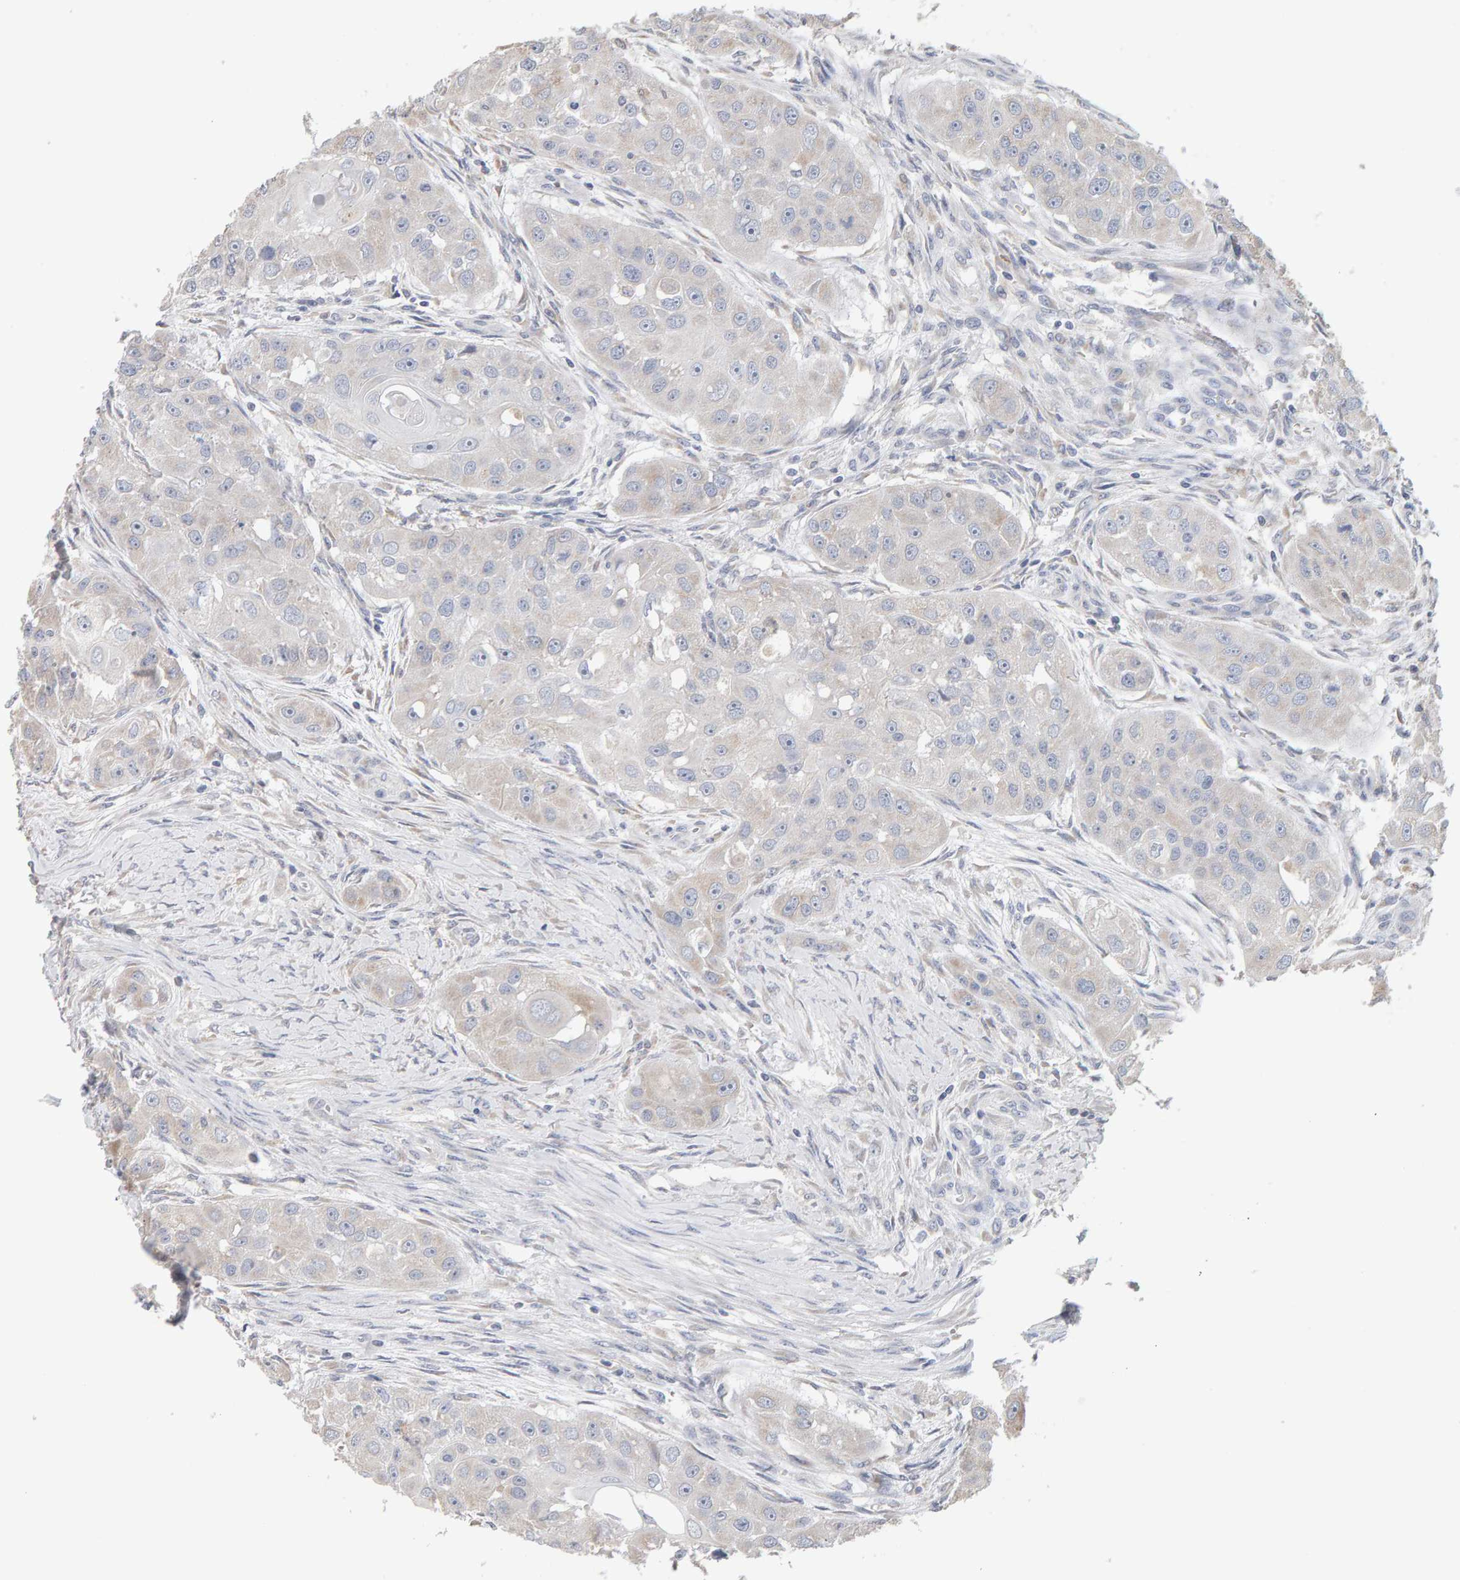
{"staining": {"intensity": "weak", "quantity": "<25%", "location": "cytoplasmic/membranous"}, "tissue": "head and neck cancer", "cell_type": "Tumor cells", "image_type": "cancer", "snomed": [{"axis": "morphology", "description": "Normal tissue, NOS"}, {"axis": "morphology", "description": "Squamous cell carcinoma, NOS"}, {"axis": "topography", "description": "Skeletal muscle"}, {"axis": "topography", "description": "Head-Neck"}], "caption": "Immunohistochemistry (IHC) image of neoplastic tissue: human squamous cell carcinoma (head and neck) stained with DAB (3,3'-diaminobenzidine) demonstrates no significant protein staining in tumor cells. (Brightfield microscopy of DAB immunohistochemistry (IHC) at high magnification).", "gene": "SGPL1", "patient": {"sex": "male", "age": 51}}